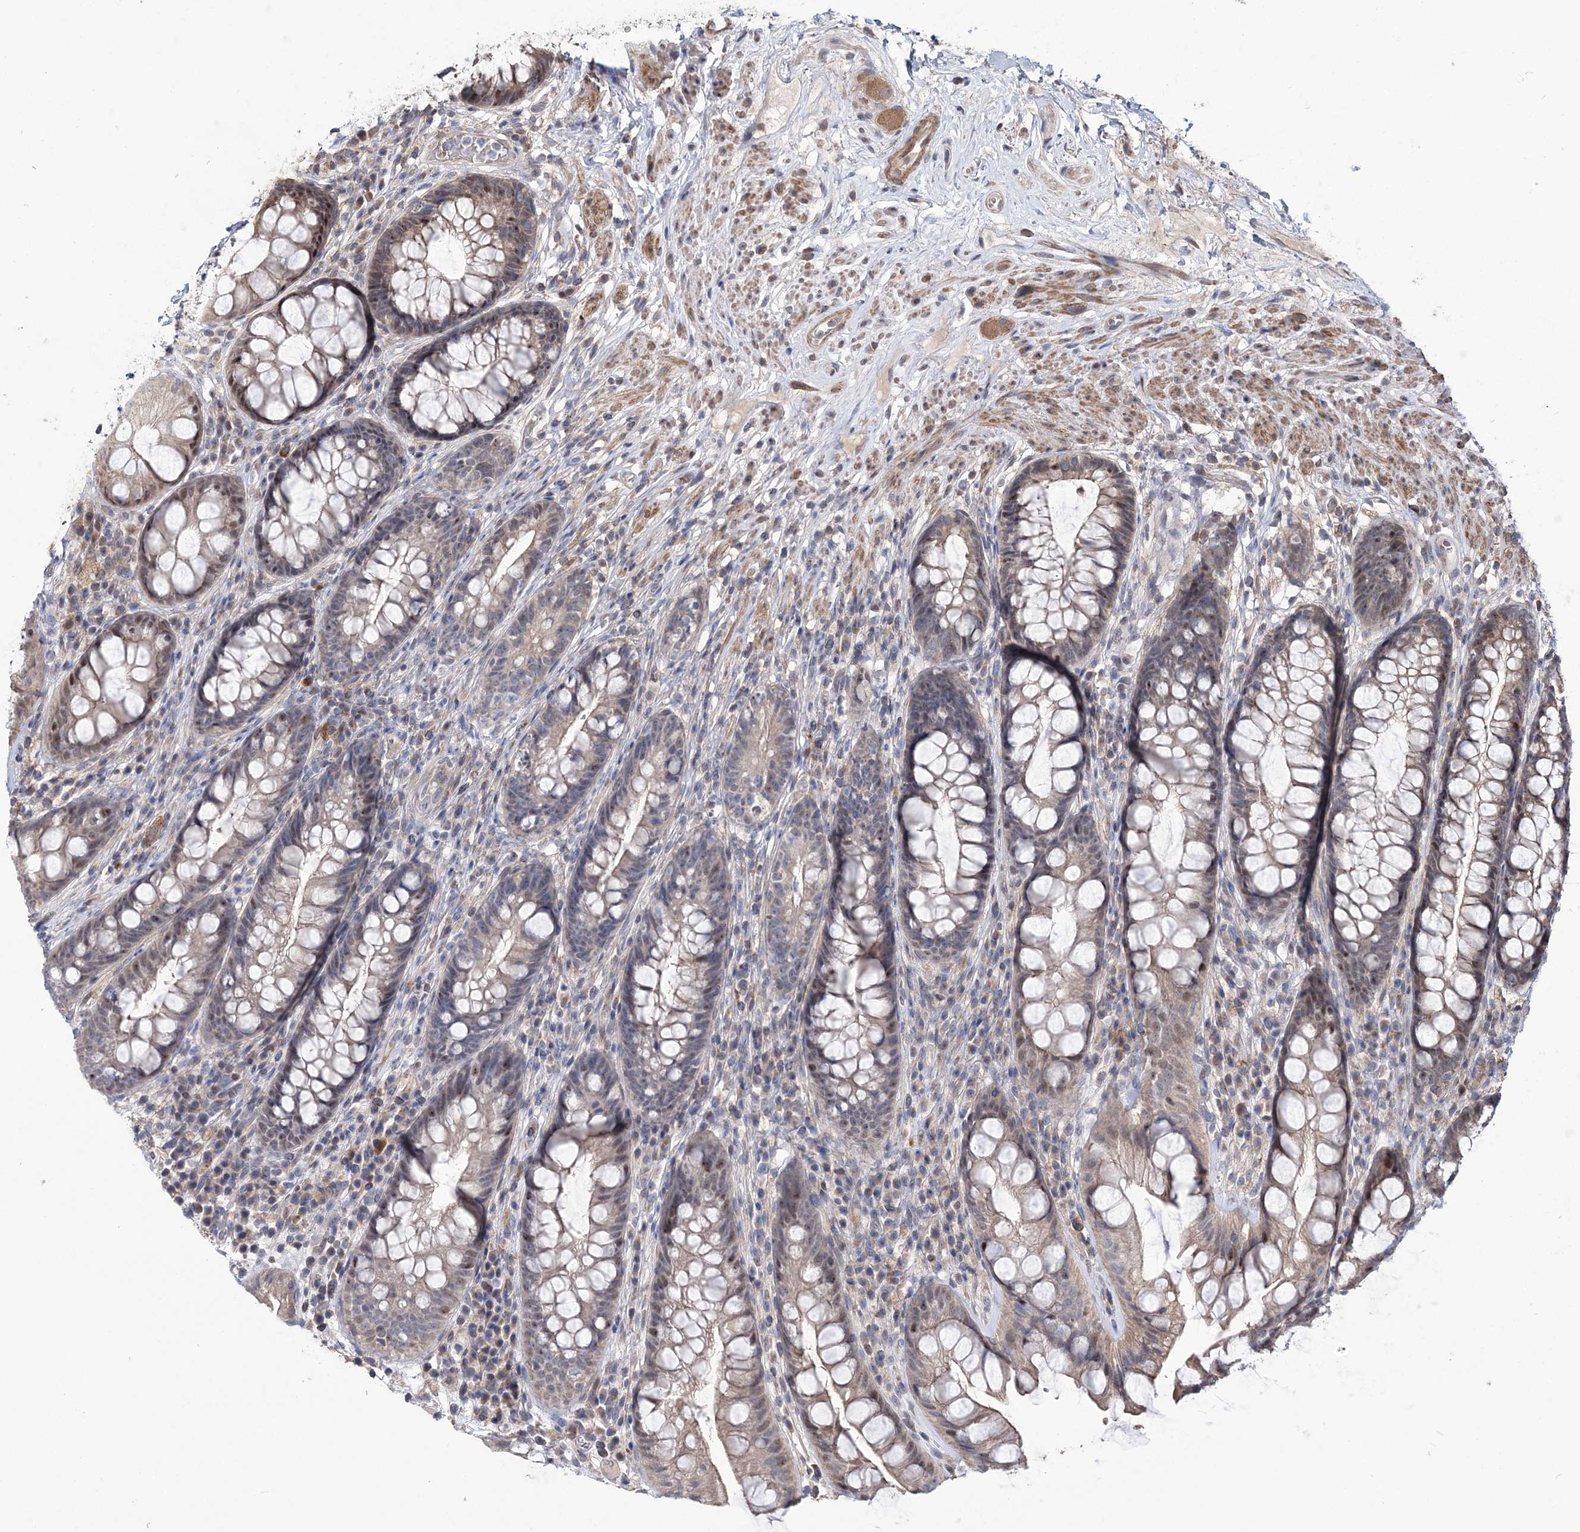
{"staining": {"intensity": "moderate", "quantity": "<25%", "location": "nuclear"}, "tissue": "rectum", "cell_type": "Glandular cells", "image_type": "normal", "snomed": [{"axis": "morphology", "description": "Normal tissue, NOS"}, {"axis": "topography", "description": "Rectum"}], "caption": "This image exhibits immunohistochemistry staining of benign human rectum, with low moderate nuclear staining in approximately <25% of glandular cells.", "gene": "PPP2R2B", "patient": {"sex": "male", "age": 74}}